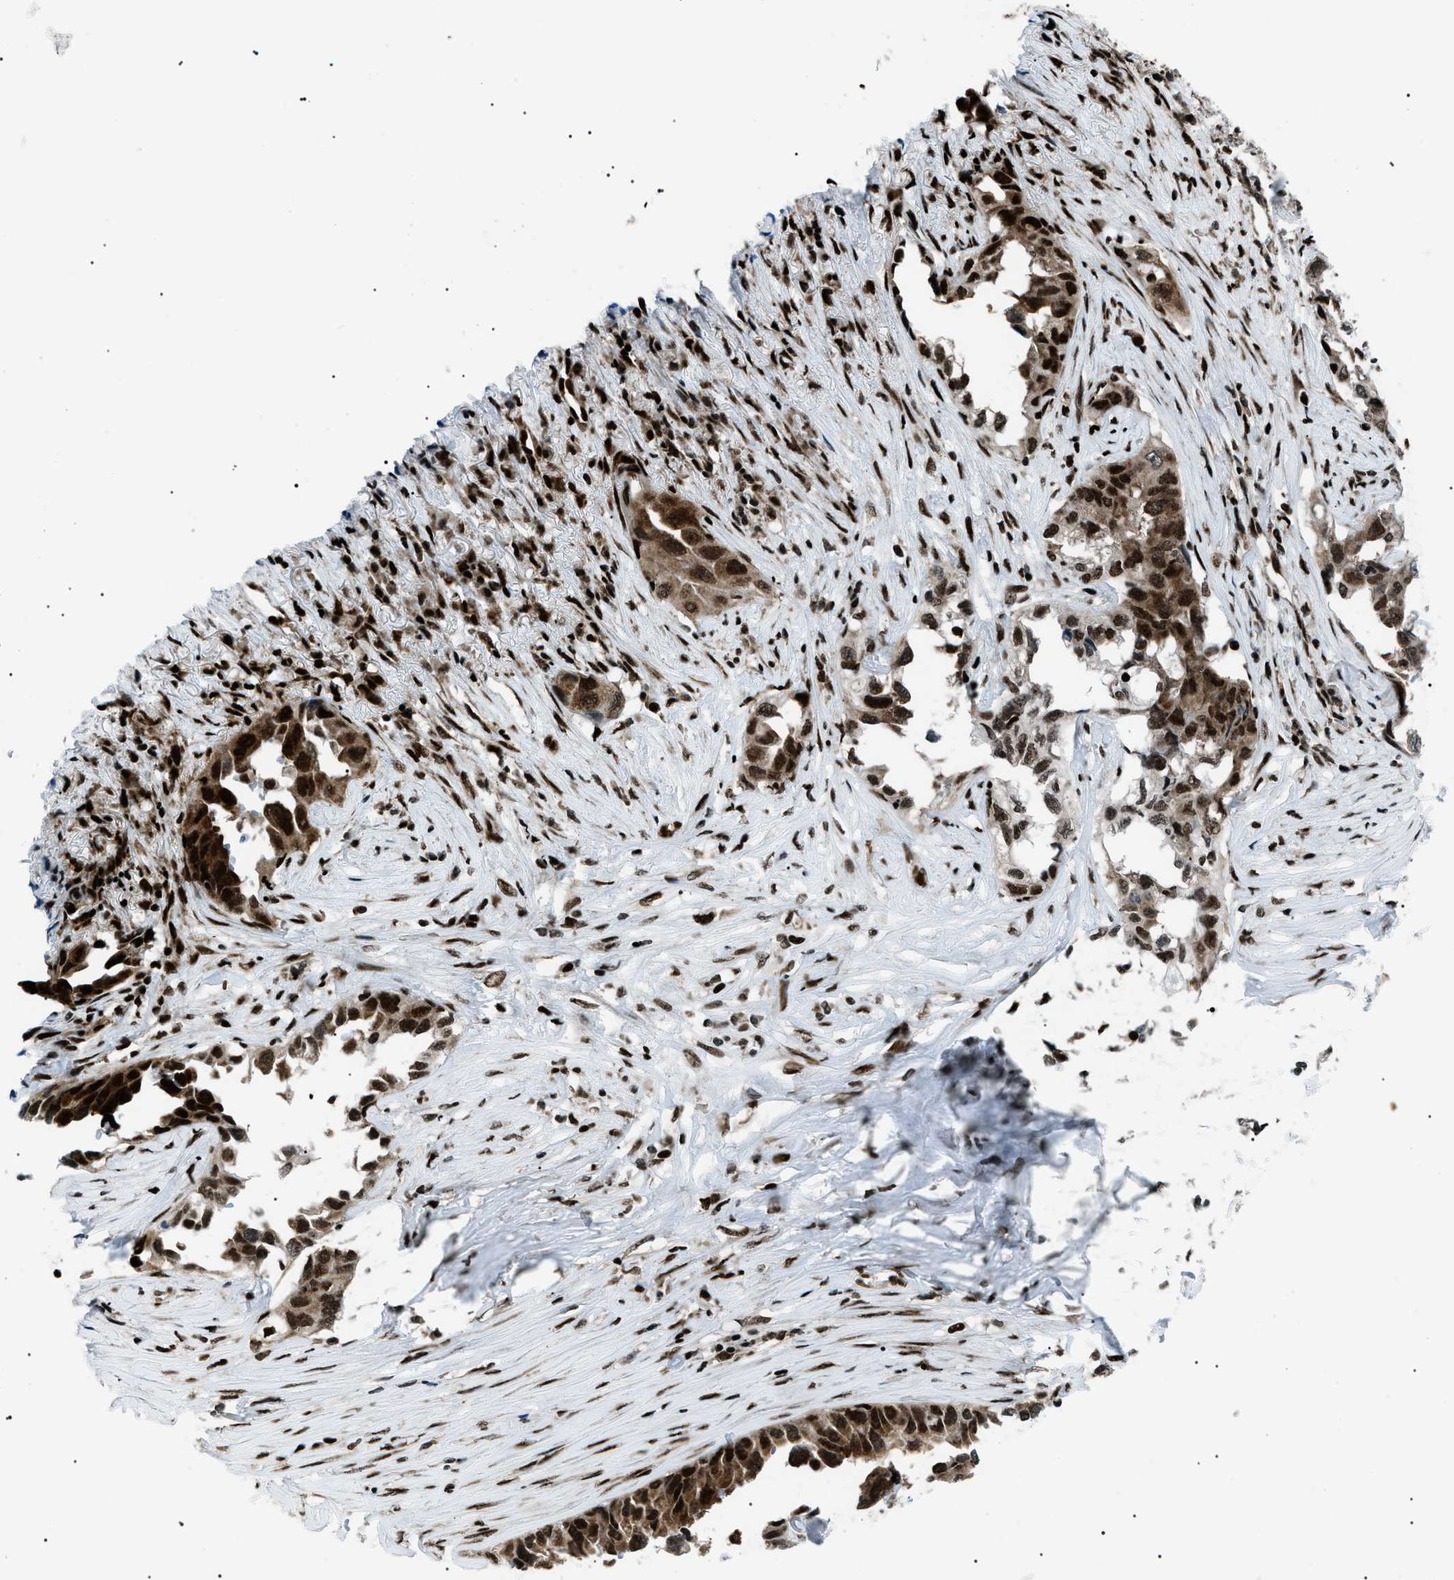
{"staining": {"intensity": "strong", "quantity": ">75%", "location": "cytoplasmic/membranous,nuclear"}, "tissue": "lung cancer", "cell_type": "Tumor cells", "image_type": "cancer", "snomed": [{"axis": "morphology", "description": "Adenocarcinoma, NOS"}, {"axis": "topography", "description": "Lung"}], "caption": "An image showing strong cytoplasmic/membranous and nuclear expression in about >75% of tumor cells in lung cancer (adenocarcinoma), as visualized by brown immunohistochemical staining.", "gene": "HNRNPK", "patient": {"sex": "female", "age": 51}}